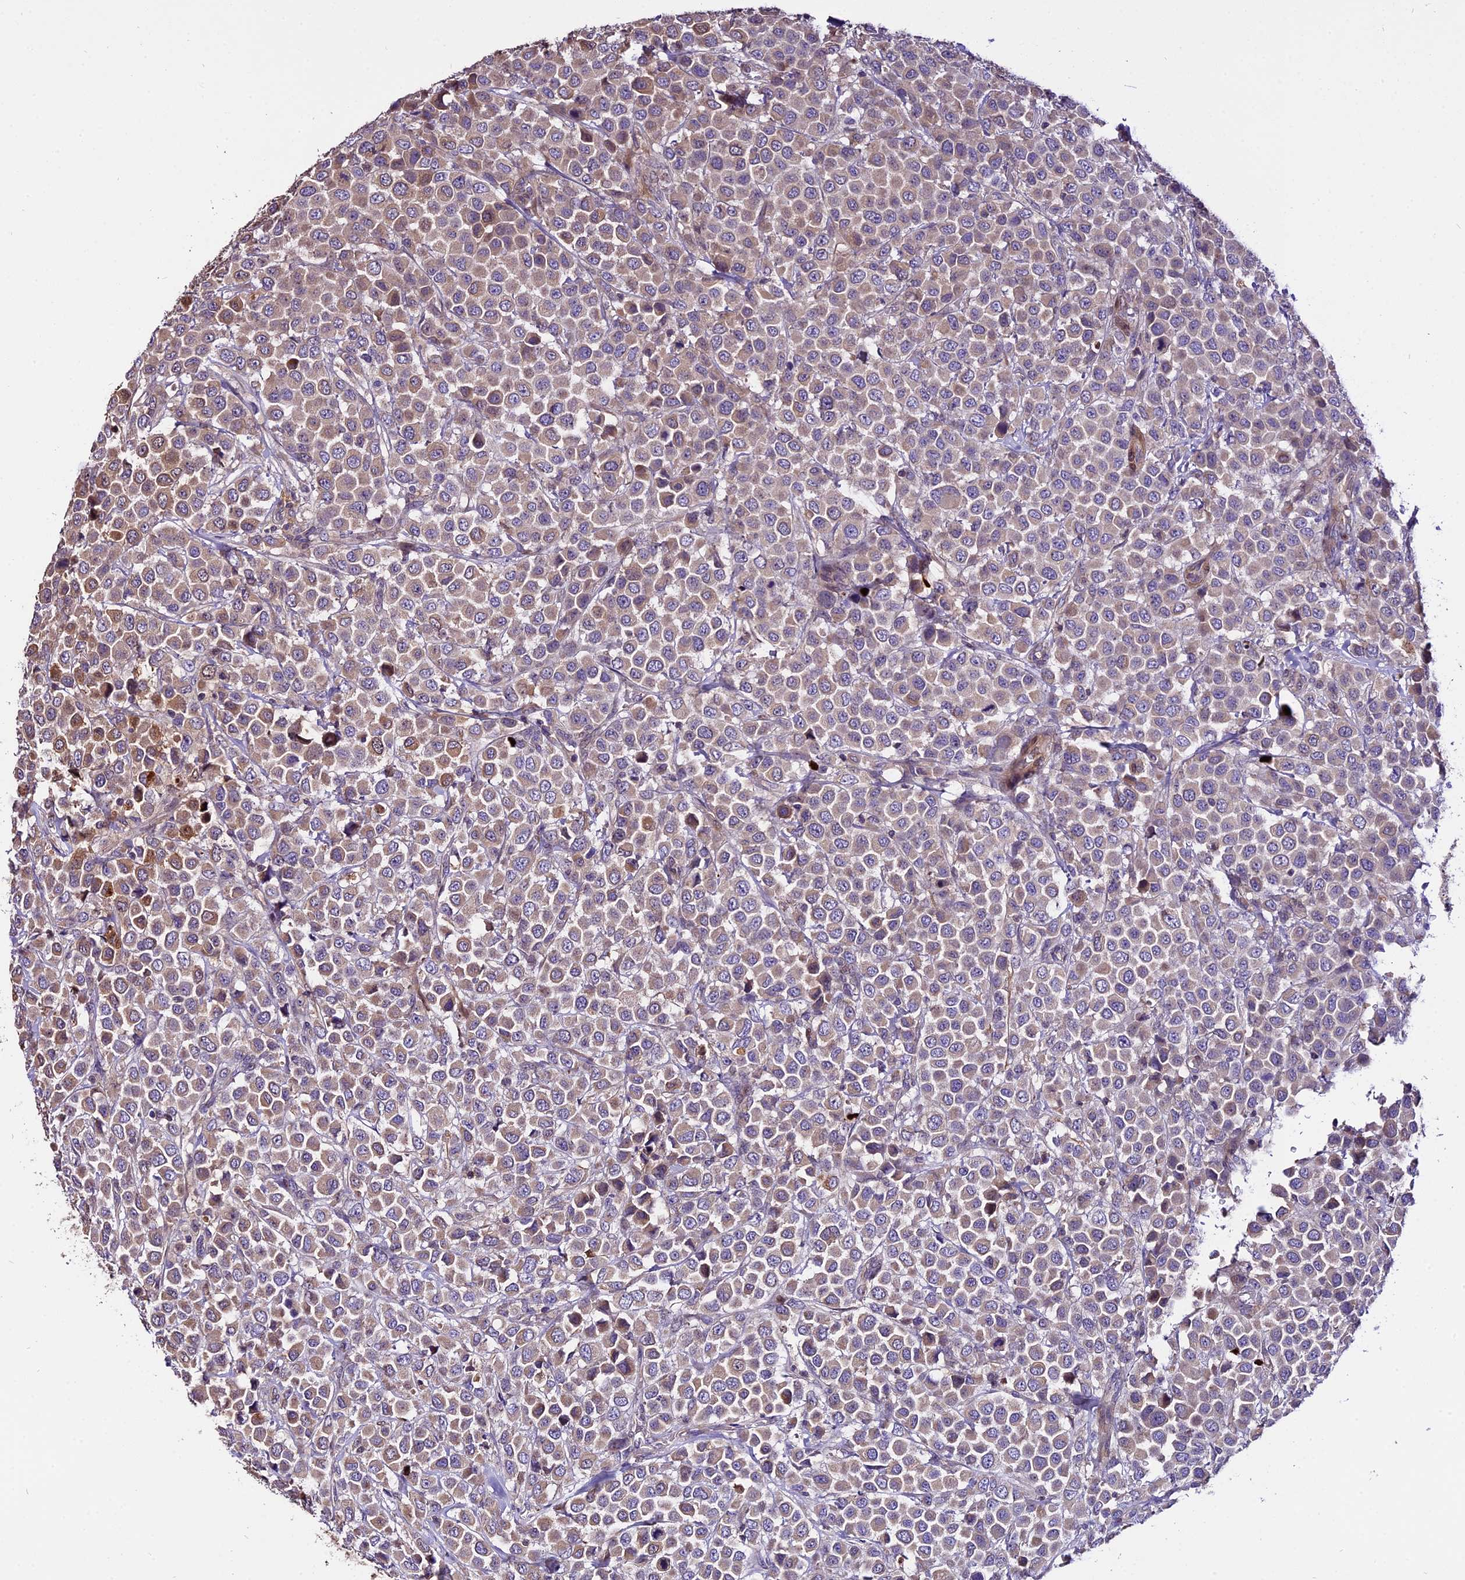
{"staining": {"intensity": "moderate", "quantity": "25%-75%", "location": "cytoplasmic/membranous,nuclear"}, "tissue": "breast cancer", "cell_type": "Tumor cells", "image_type": "cancer", "snomed": [{"axis": "morphology", "description": "Duct carcinoma"}, {"axis": "topography", "description": "Breast"}], "caption": "Breast intraductal carcinoma stained for a protein demonstrates moderate cytoplasmic/membranous and nuclear positivity in tumor cells.", "gene": "MAP3K7CL", "patient": {"sex": "female", "age": 61}}